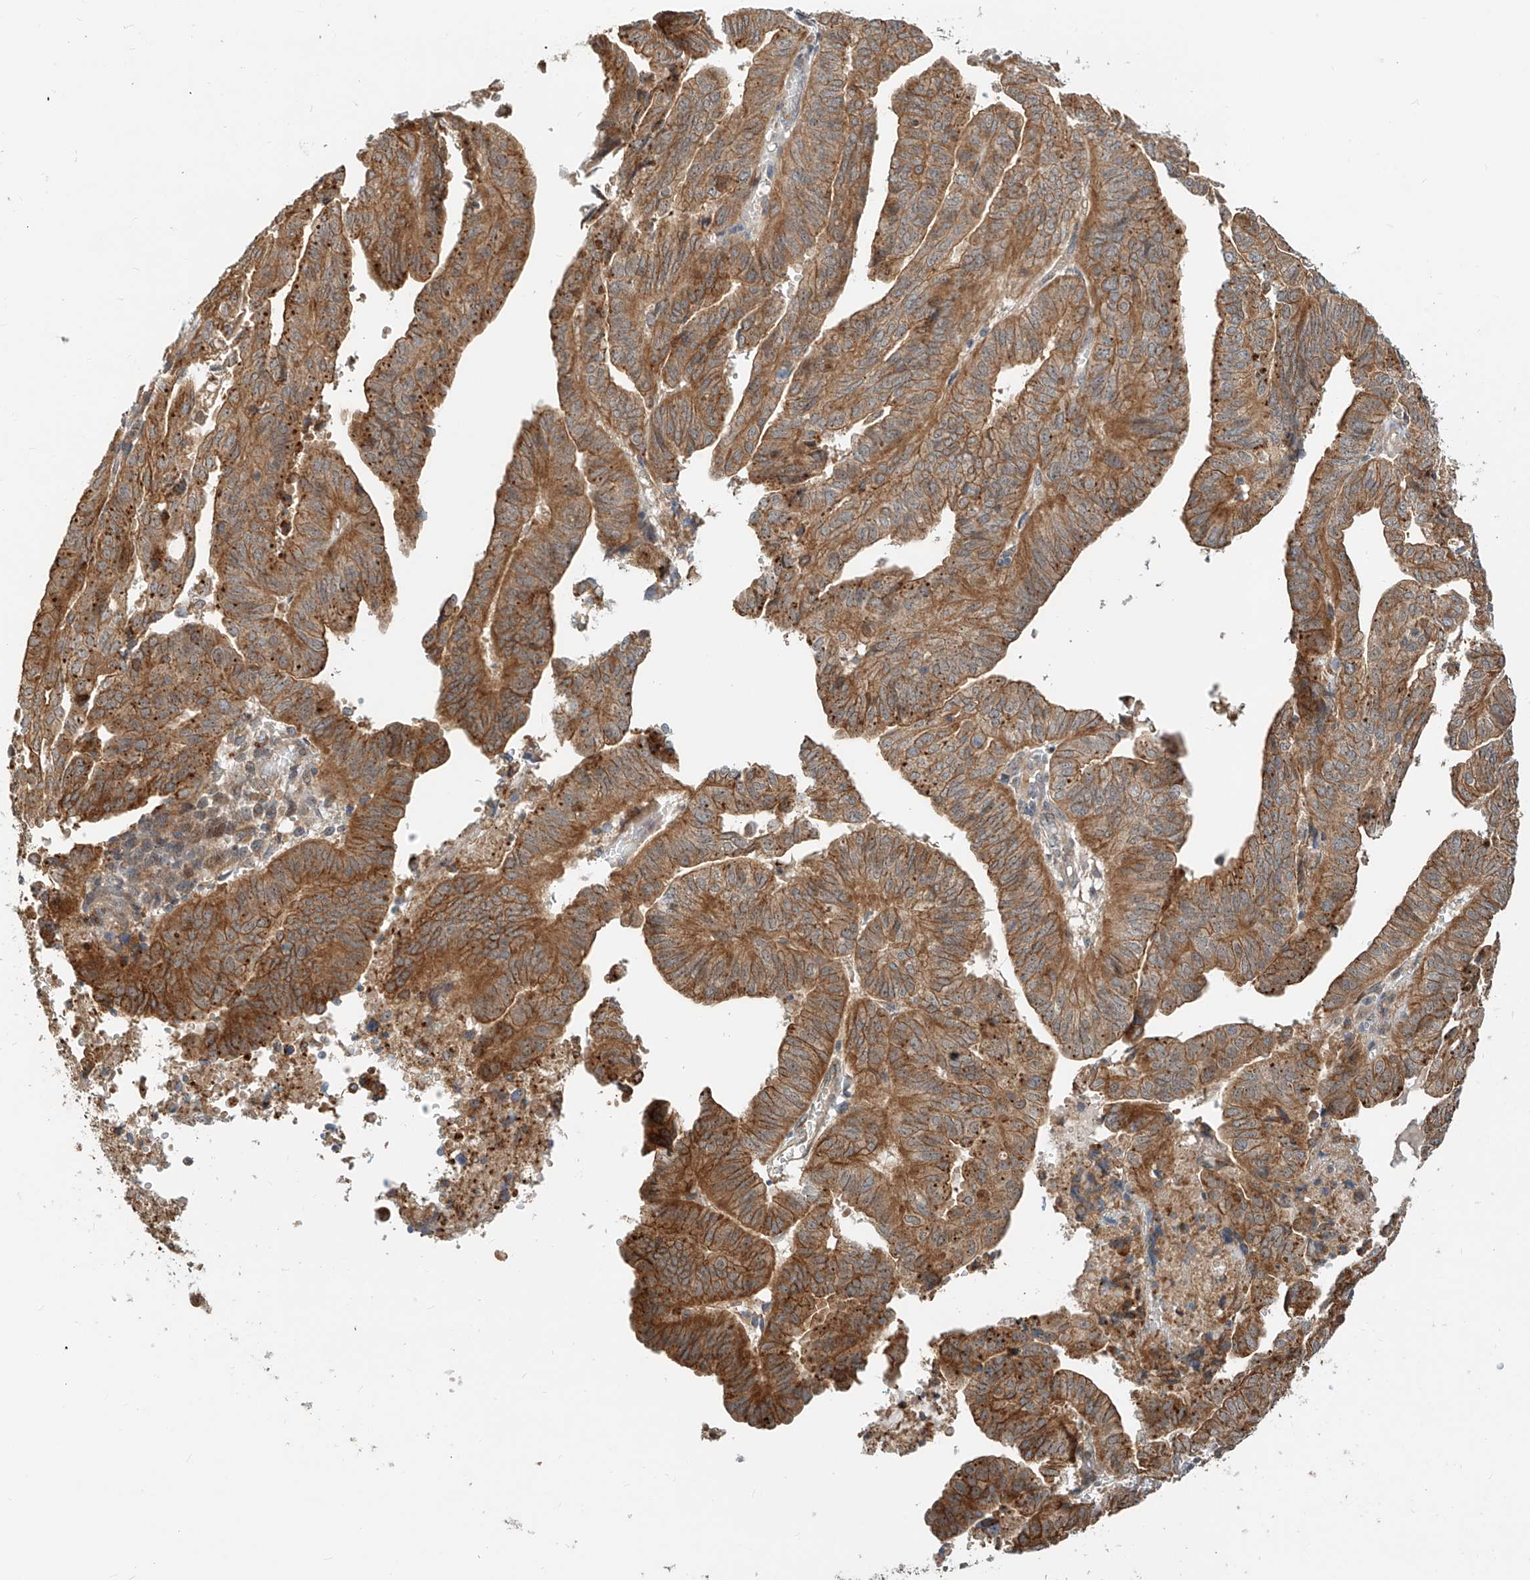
{"staining": {"intensity": "strong", "quantity": ">75%", "location": "cytoplasmic/membranous"}, "tissue": "endometrial cancer", "cell_type": "Tumor cells", "image_type": "cancer", "snomed": [{"axis": "morphology", "description": "Adenocarcinoma, NOS"}, {"axis": "topography", "description": "Uterus"}], "caption": "This image shows immunohistochemistry (IHC) staining of human endometrial adenocarcinoma, with high strong cytoplasmic/membranous staining in approximately >75% of tumor cells.", "gene": "CPAMD8", "patient": {"sex": "female", "age": 77}}